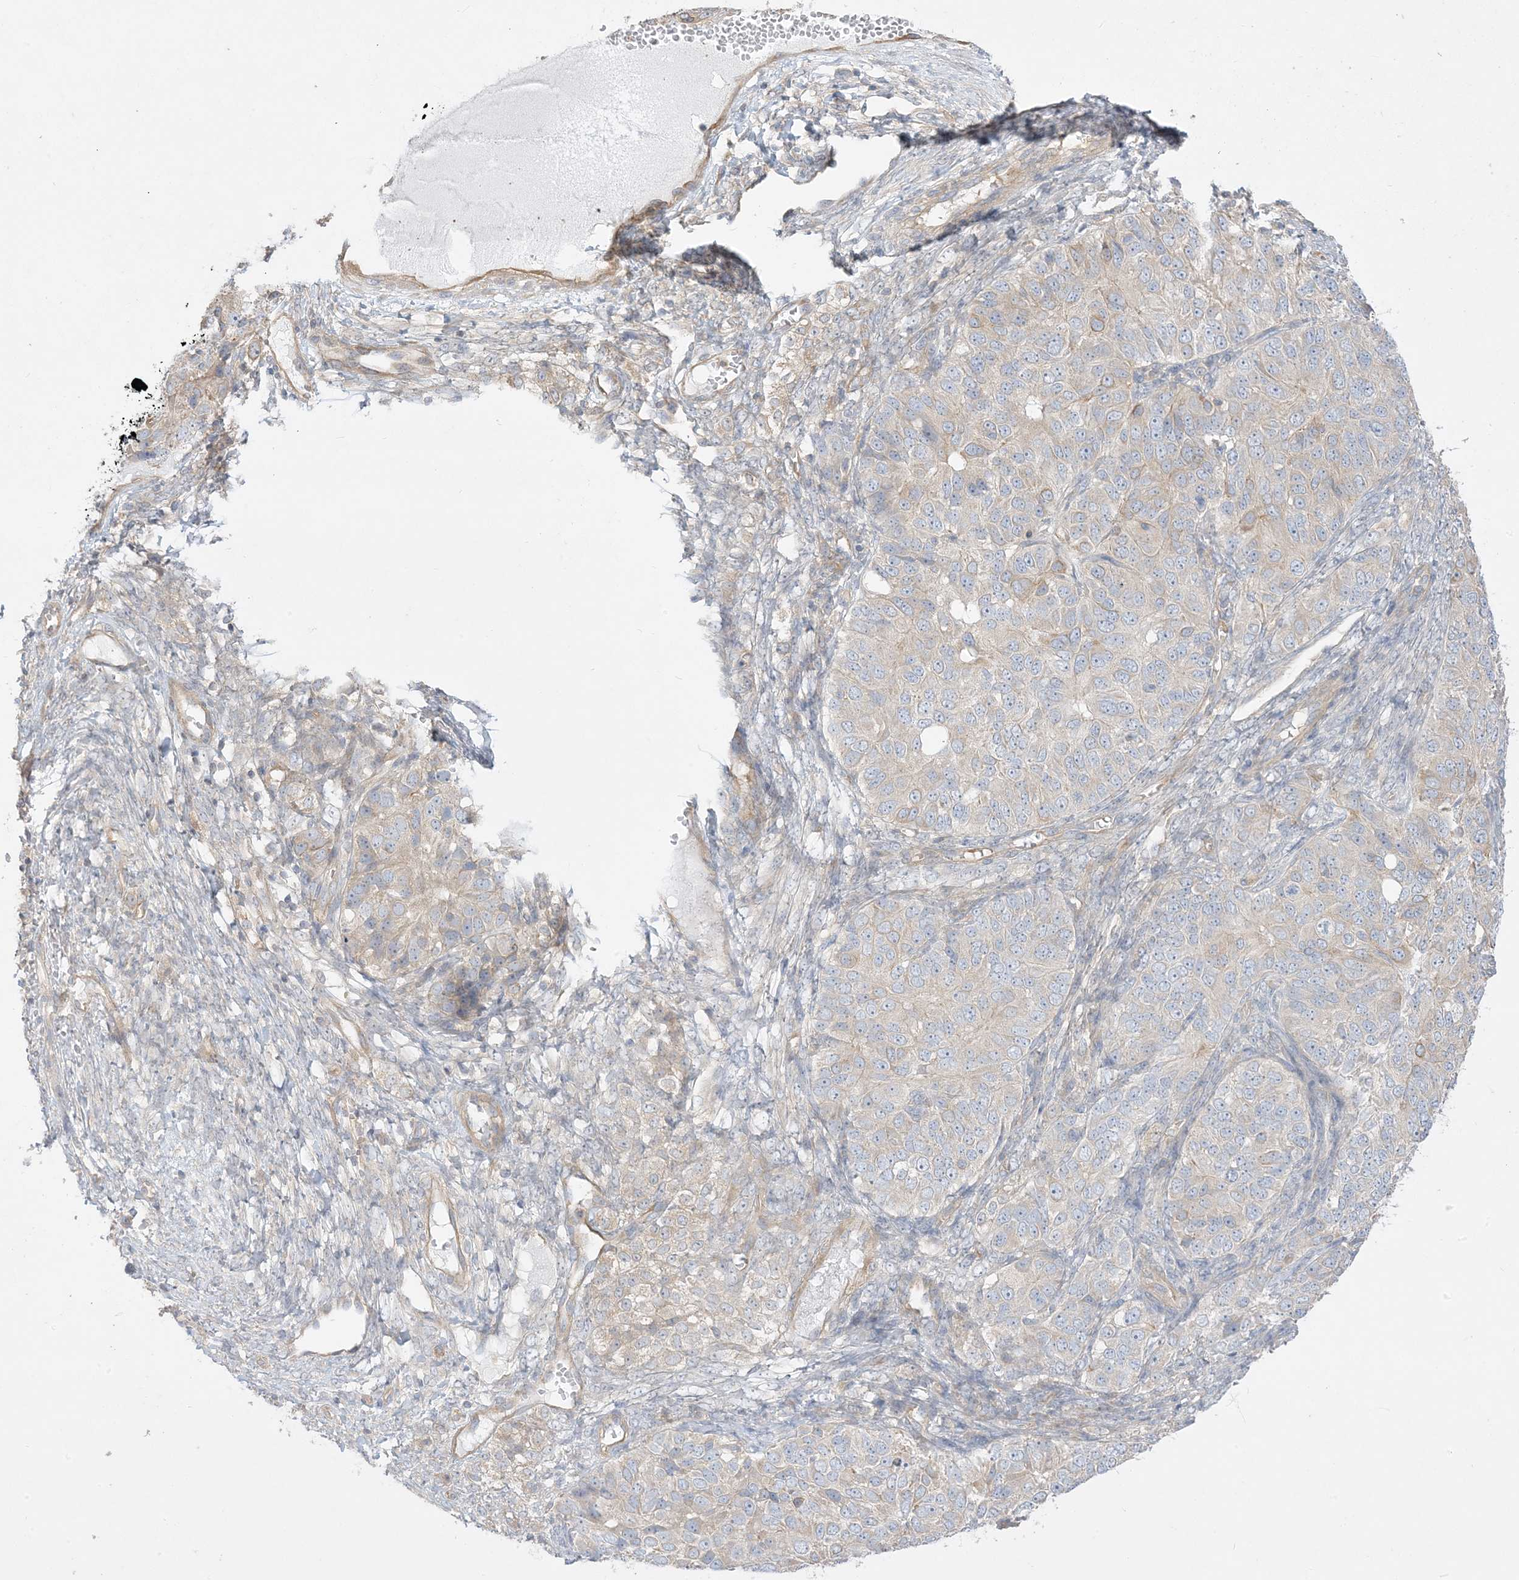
{"staining": {"intensity": "negative", "quantity": "none", "location": "none"}, "tissue": "ovarian cancer", "cell_type": "Tumor cells", "image_type": "cancer", "snomed": [{"axis": "morphology", "description": "Carcinoma, endometroid"}, {"axis": "topography", "description": "Ovary"}], "caption": "There is no significant staining in tumor cells of ovarian endometroid carcinoma.", "gene": "ARHGEF9", "patient": {"sex": "female", "age": 51}}